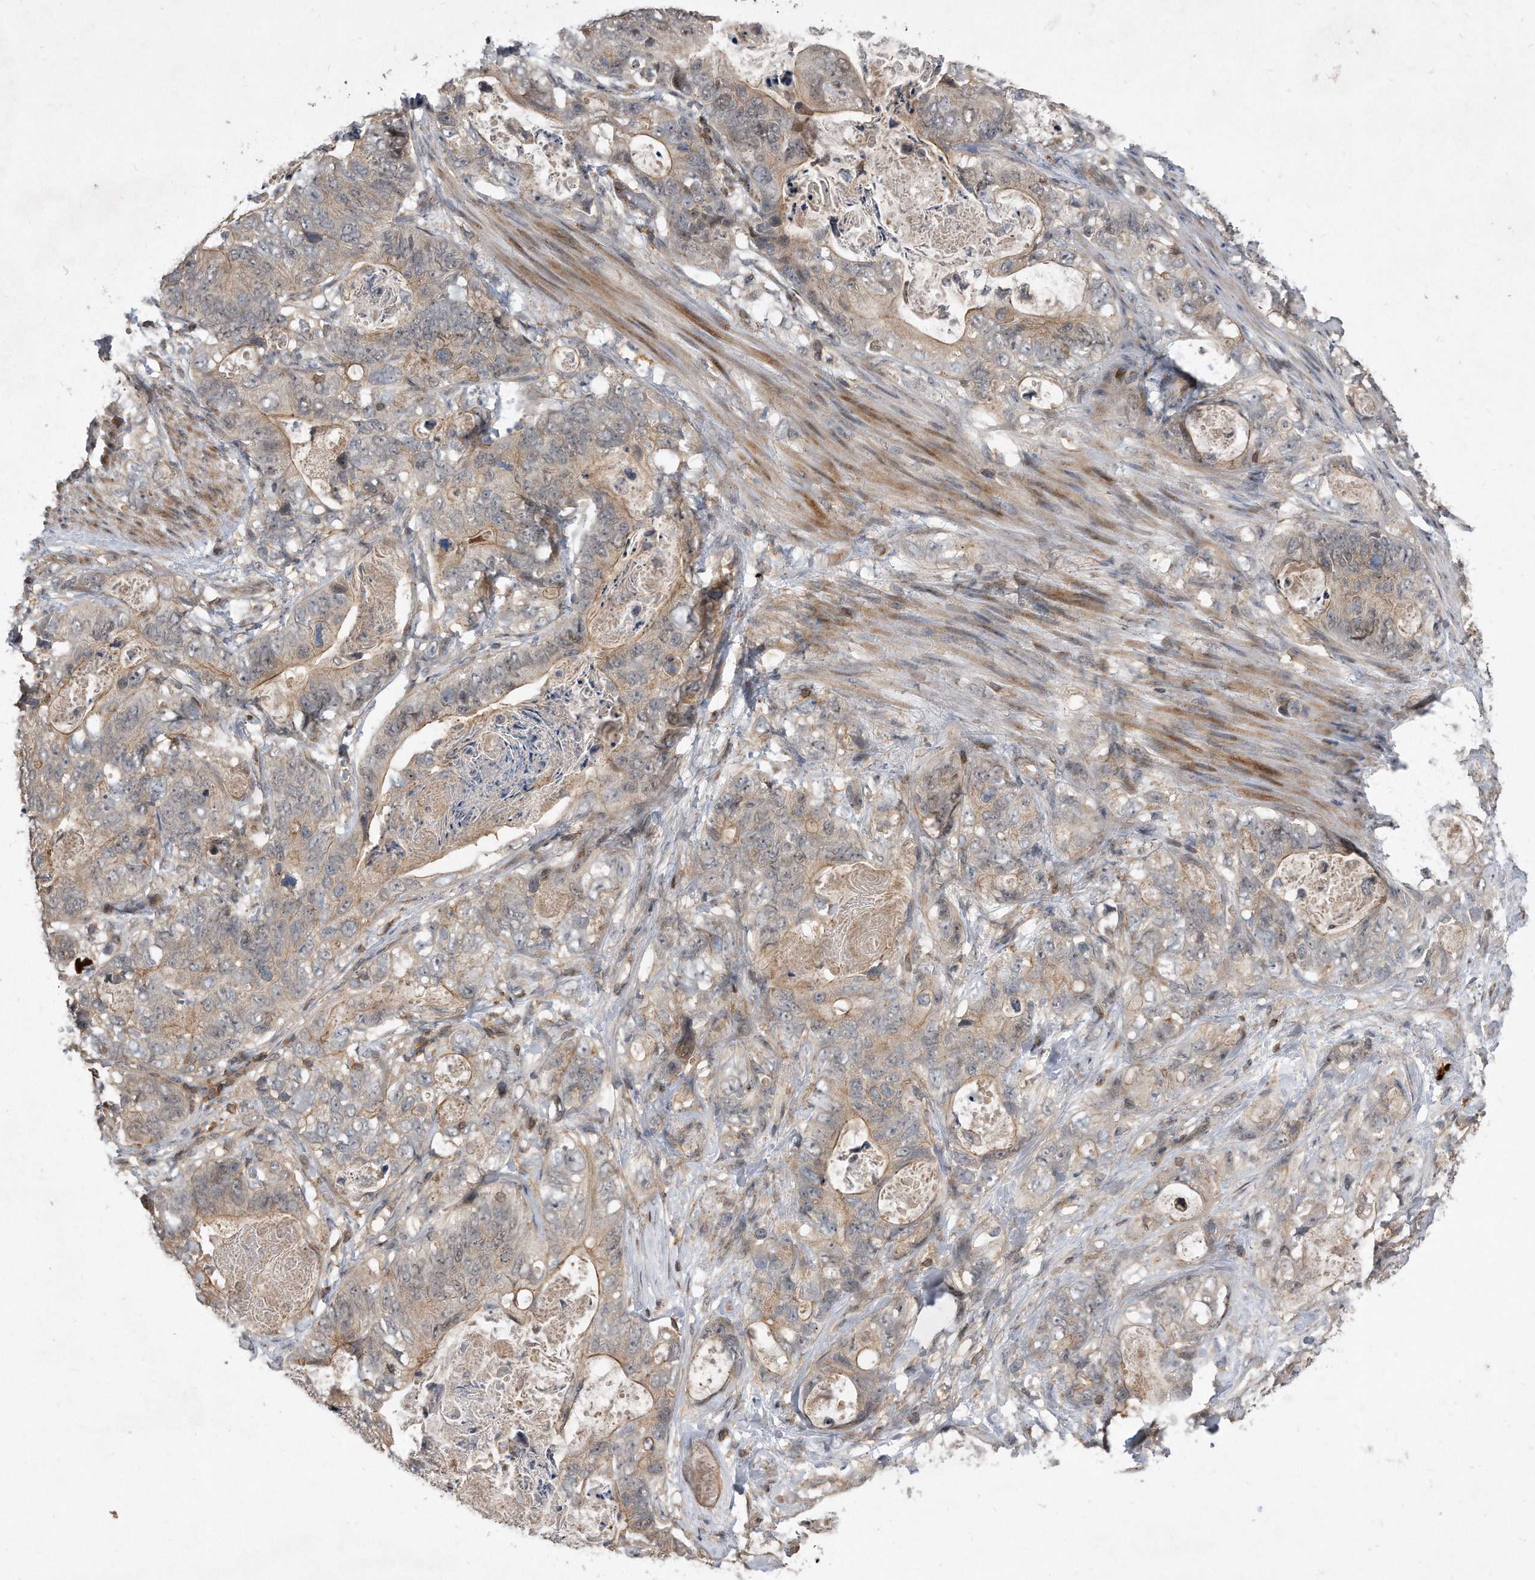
{"staining": {"intensity": "weak", "quantity": "25%-75%", "location": "cytoplasmic/membranous"}, "tissue": "stomach cancer", "cell_type": "Tumor cells", "image_type": "cancer", "snomed": [{"axis": "morphology", "description": "Normal tissue, NOS"}, {"axis": "morphology", "description": "Adenocarcinoma, NOS"}, {"axis": "topography", "description": "Stomach"}], "caption": "Protein expression analysis of stomach cancer (adenocarcinoma) demonstrates weak cytoplasmic/membranous positivity in approximately 25%-75% of tumor cells.", "gene": "PGBD2", "patient": {"sex": "female", "age": 89}}